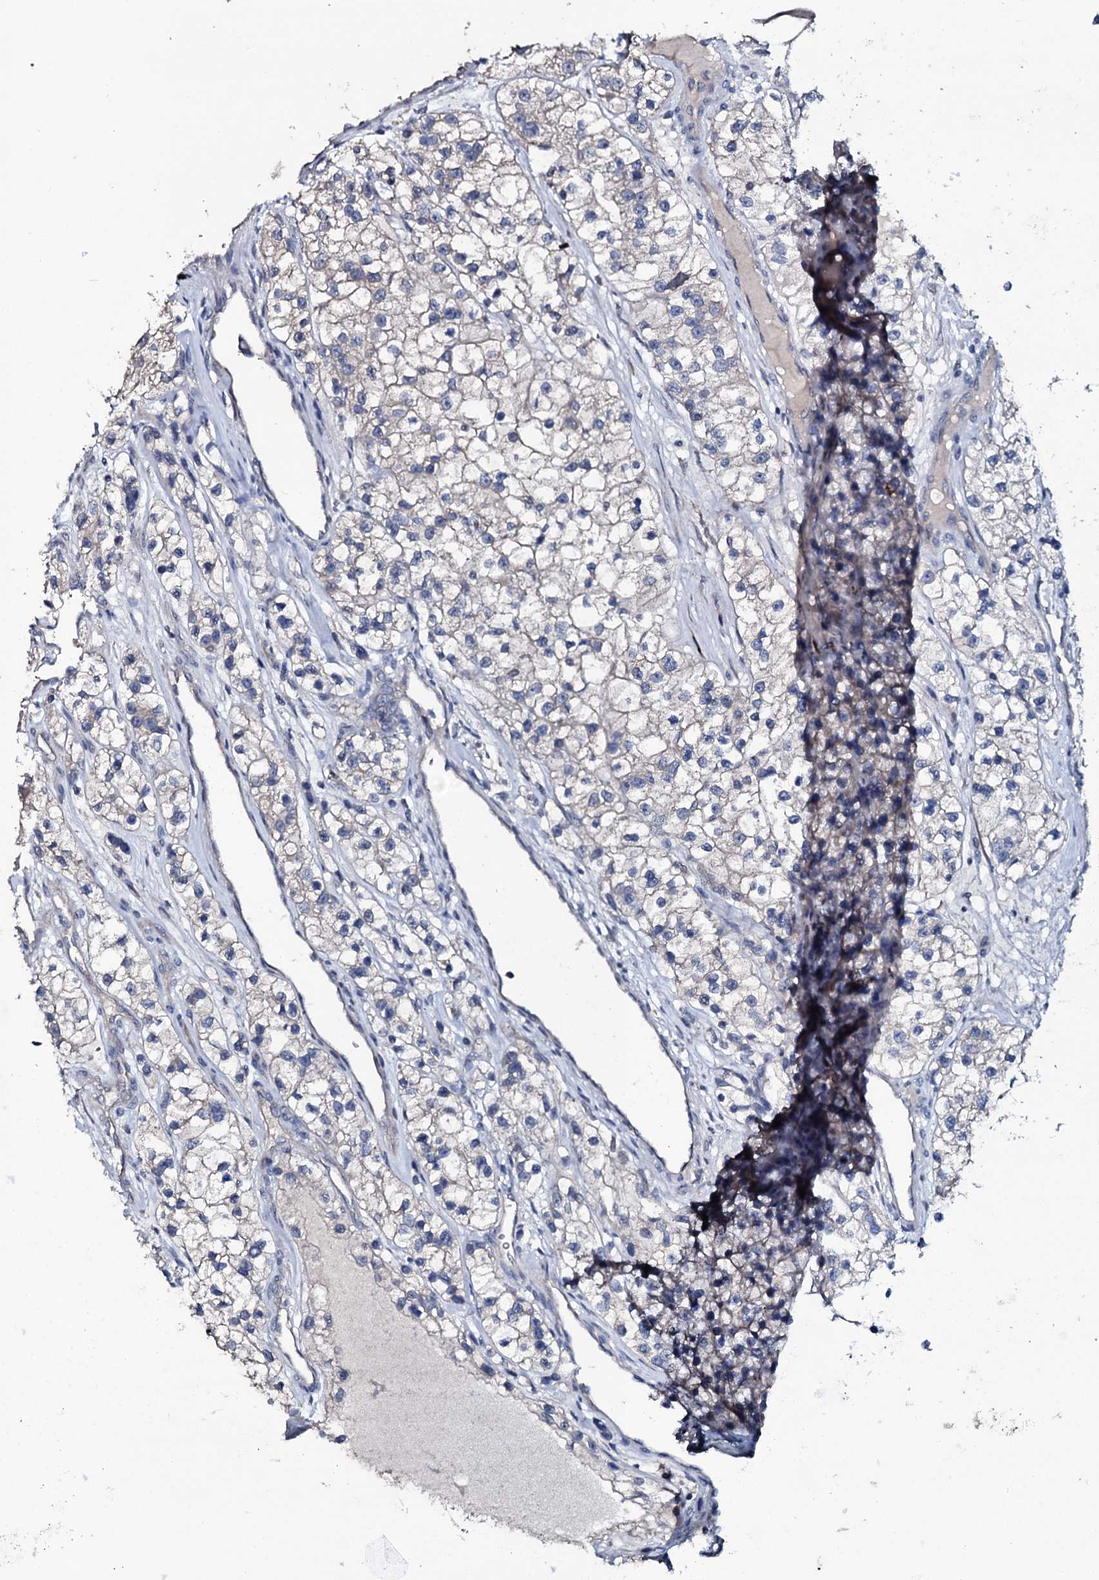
{"staining": {"intensity": "negative", "quantity": "none", "location": "none"}, "tissue": "renal cancer", "cell_type": "Tumor cells", "image_type": "cancer", "snomed": [{"axis": "morphology", "description": "Adenocarcinoma, NOS"}, {"axis": "topography", "description": "Kidney"}], "caption": "Immunohistochemistry (IHC) histopathology image of renal adenocarcinoma stained for a protein (brown), which reveals no expression in tumor cells.", "gene": "IL12B", "patient": {"sex": "female", "age": 57}}